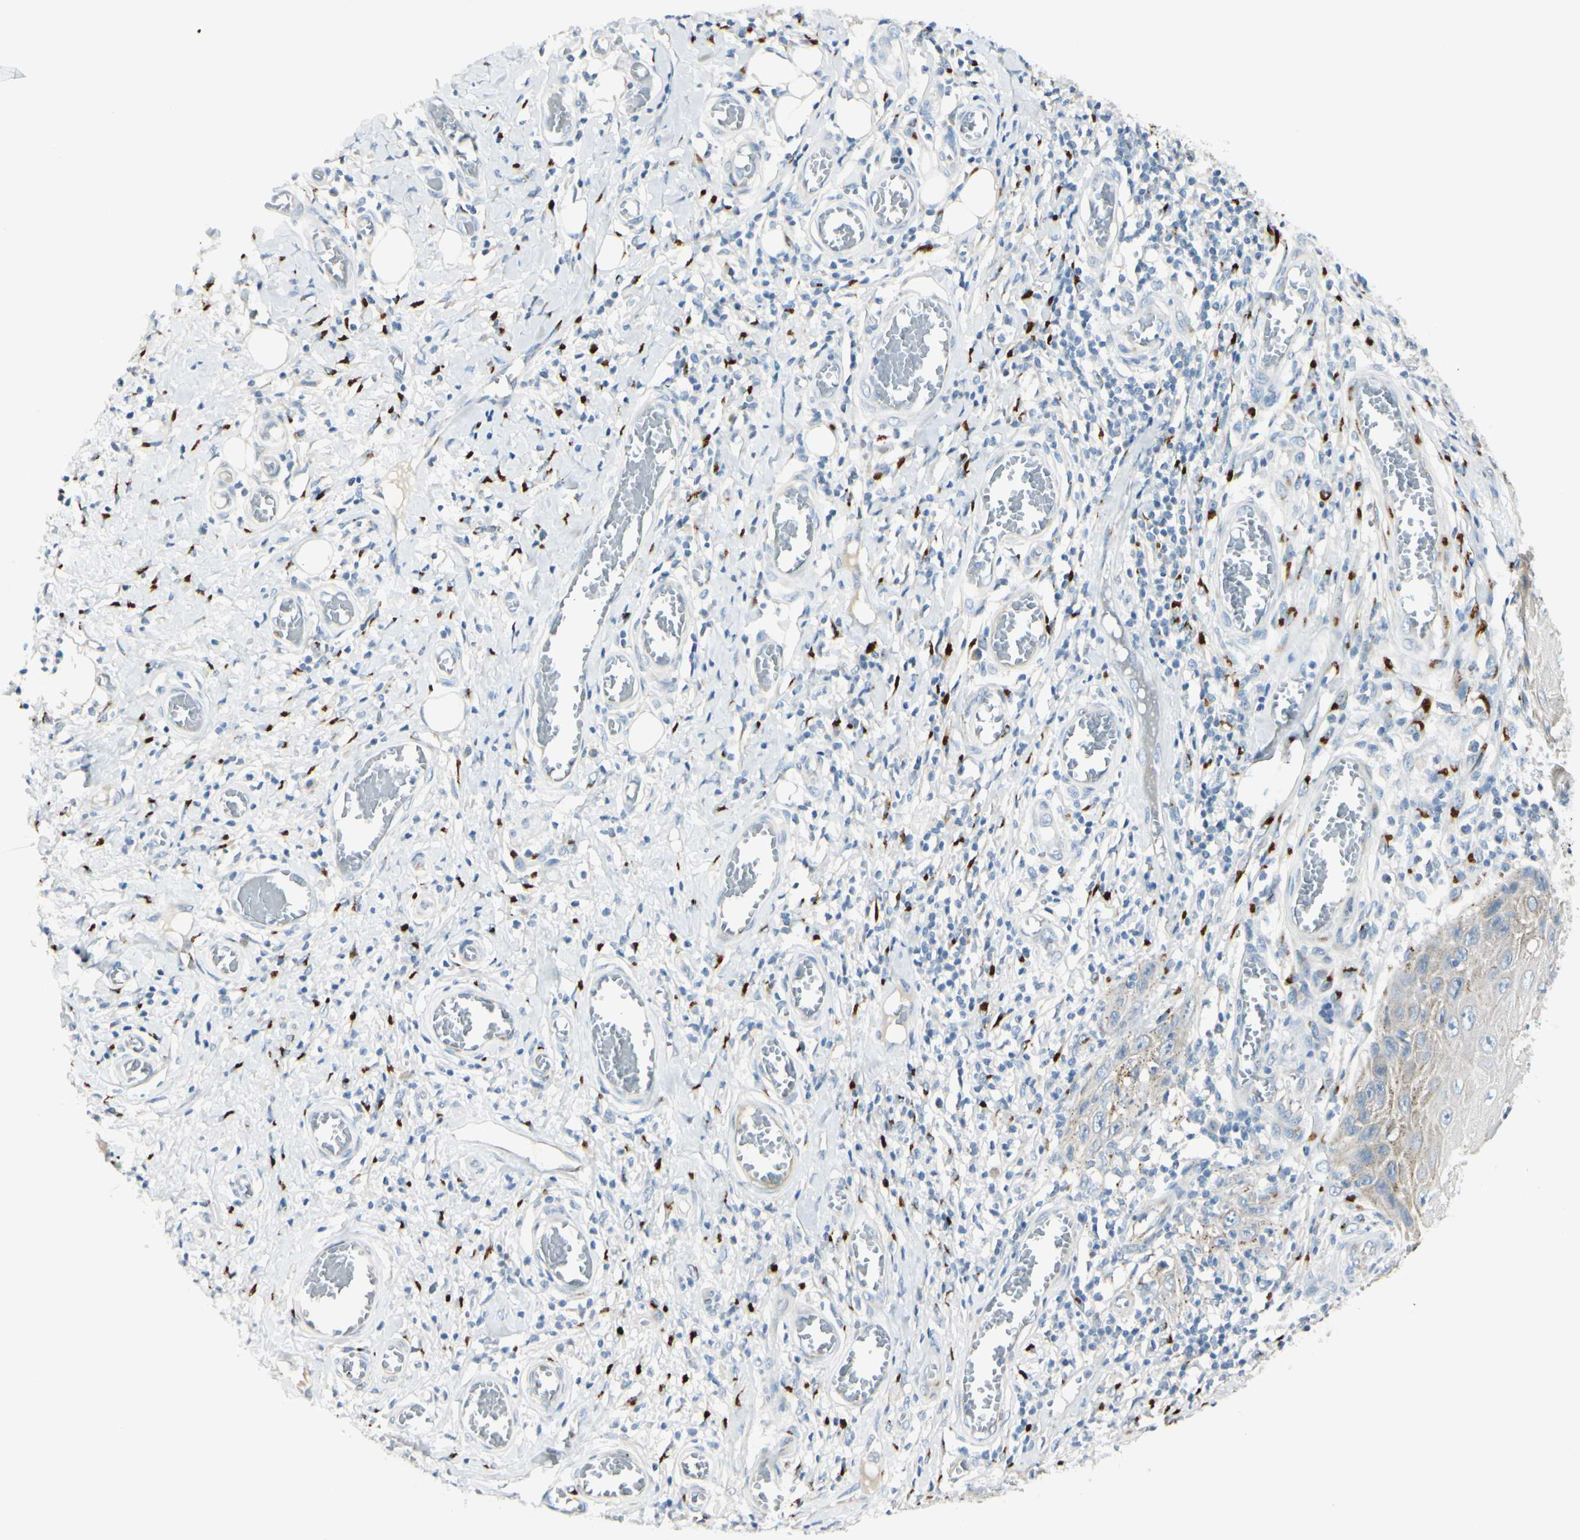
{"staining": {"intensity": "negative", "quantity": "none", "location": "none"}, "tissue": "skin cancer", "cell_type": "Tumor cells", "image_type": "cancer", "snomed": [{"axis": "morphology", "description": "Squamous cell carcinoma, NOS"}, {"axis": "topography", "description": "Skin"}], "caption": "Tumor cells are negative for protein expression in human skin cancer.", "gene": "GALNT5", "patient": {"sex": "female", "age": 73}}